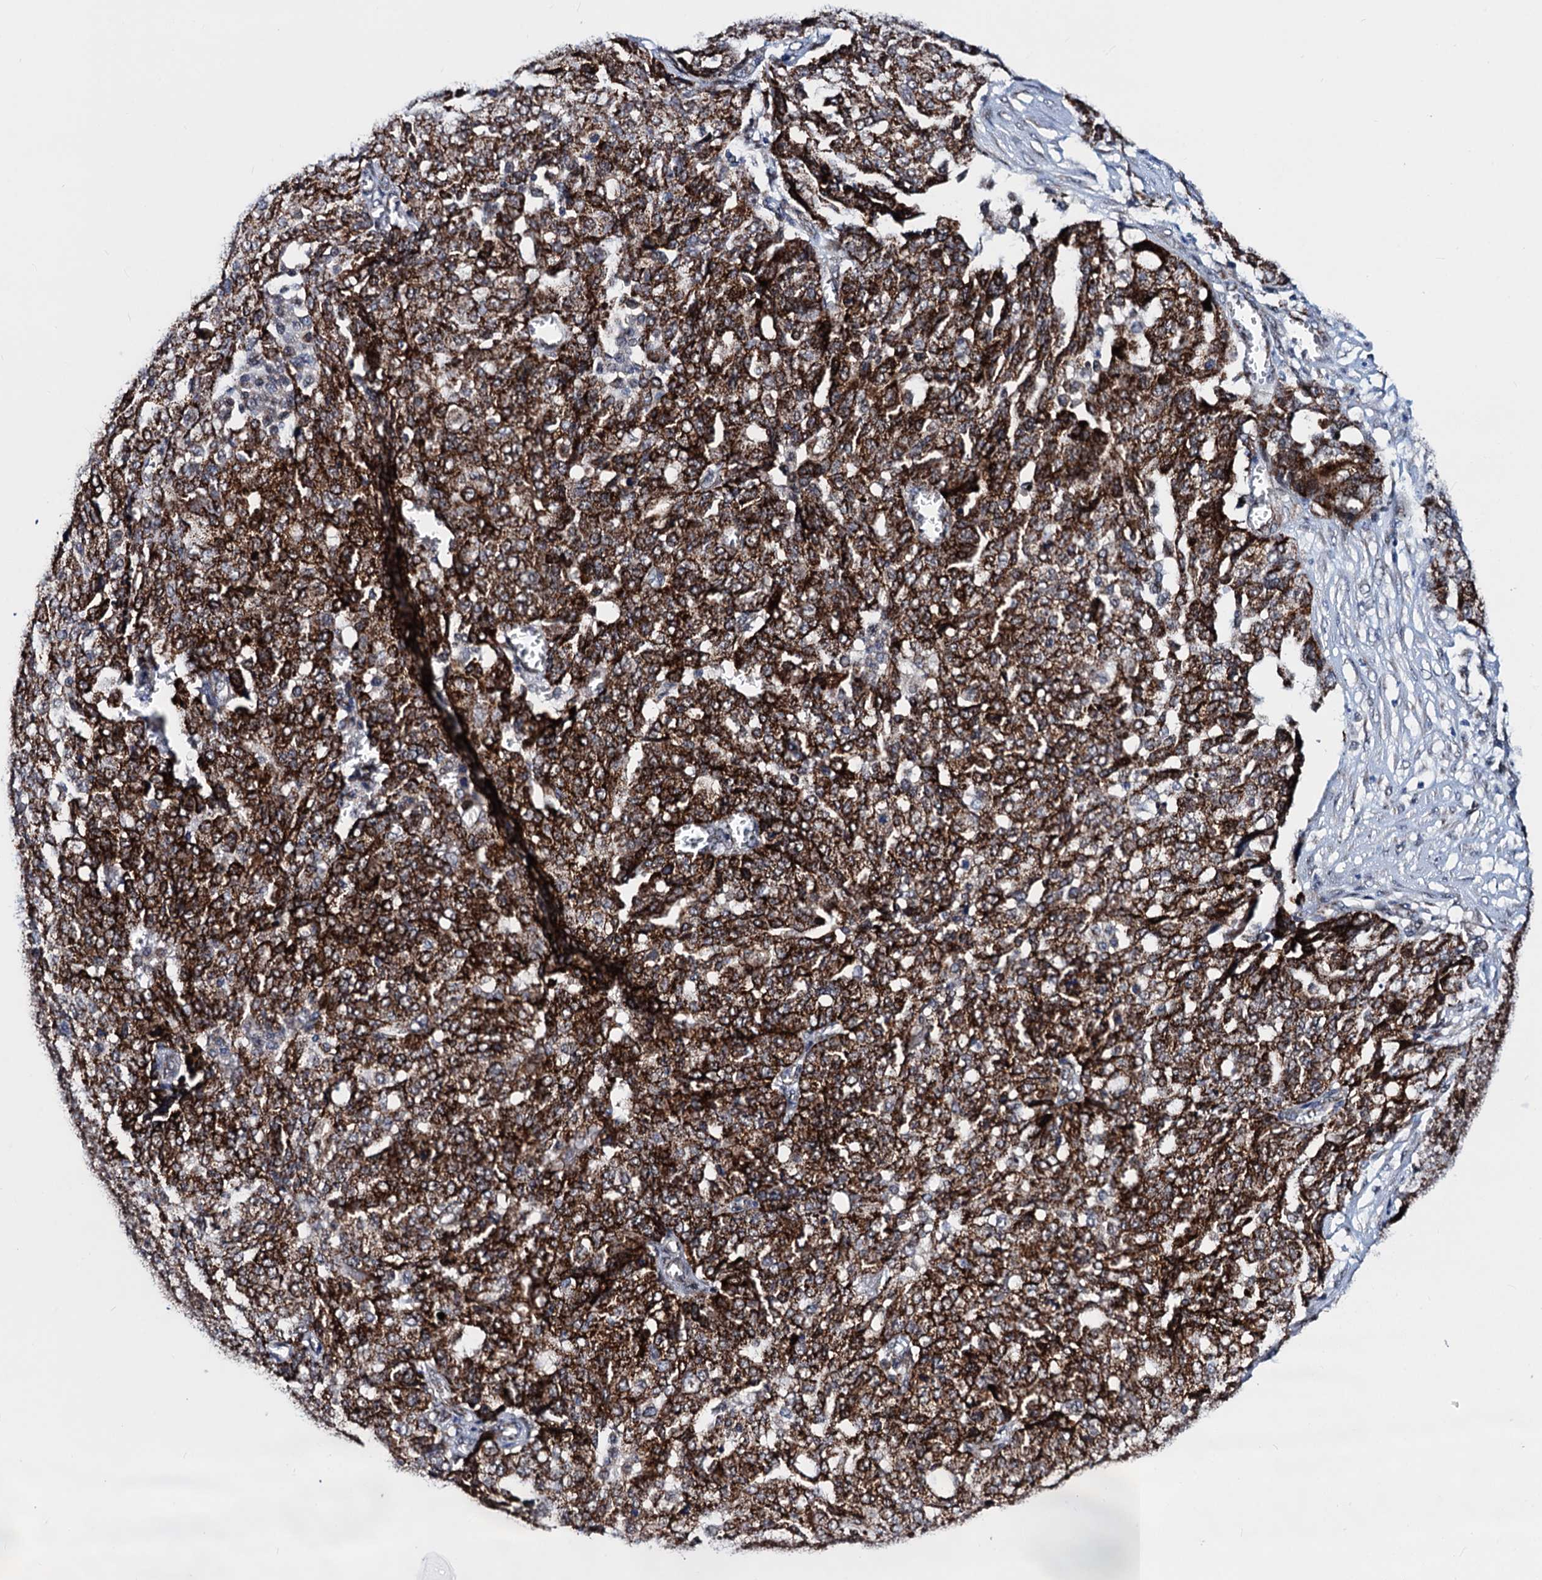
{"staining": {"intensity": "strong", "quantity": ">75%", "location": "cytoplasmic/membranous"}, "tissue": "ovarian cancer", "cell_type": "Tumor cells", "image_type": "cancer", "snomed": [{"axis": "morphology", "description": "Cystadenocarcinoma, serous, NOS"}, {"axis": "topography", "description": "Soft tissue"}, {"axis": "topography", "description": "Ovary"}], "caption": "Protein analysis of ovarian cancer (serous cystadenocarcinoma) tissue exhibits strong cytoplasmic/membranous staining in approximately >75% of tumor cells. (brown staining indicates protein expression, while blue staining denotes nuclei).", "gene": "COA4", "patient": {"sex": "female", "age": 57}}